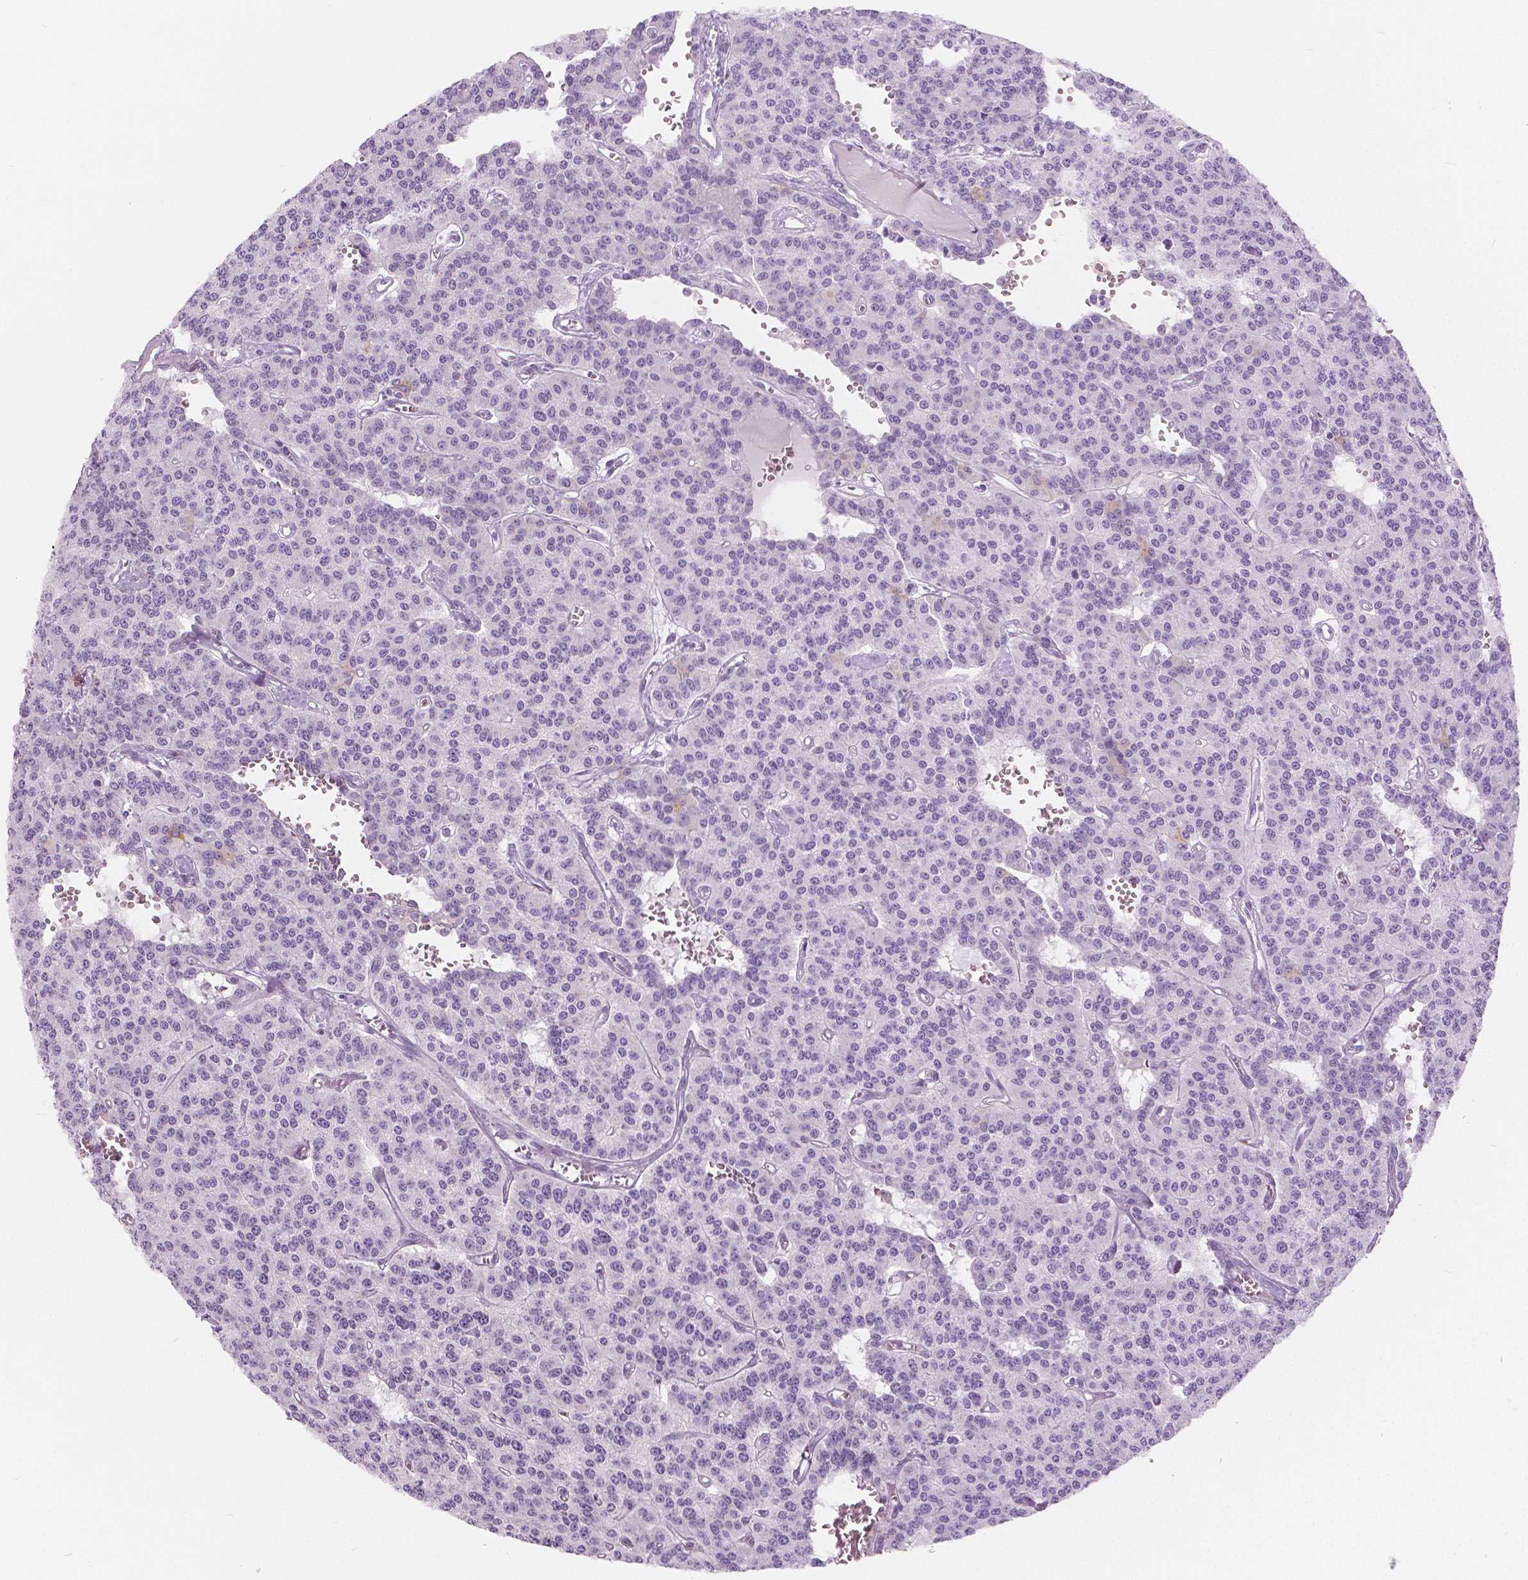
{"staining": {"intensity": "negative", "quantity": "none", "location": "none"}, "tissue": "carcinoid", "cell_type": "Tumor cells", "image_type": "cancer", "snomed": [{"axis": "morphology", "description": "Carcinoid, malignant, NOS"}, {"axis": "topography", "description": "Lung"}], "caption": "Immunohistochemical staining of carcinoid (malignant) exhibits no significant positivity in tumor cells. Nuclei are stained in blue.", "gene": "GALM", "patient": {"sex": "female", "age": 71}}